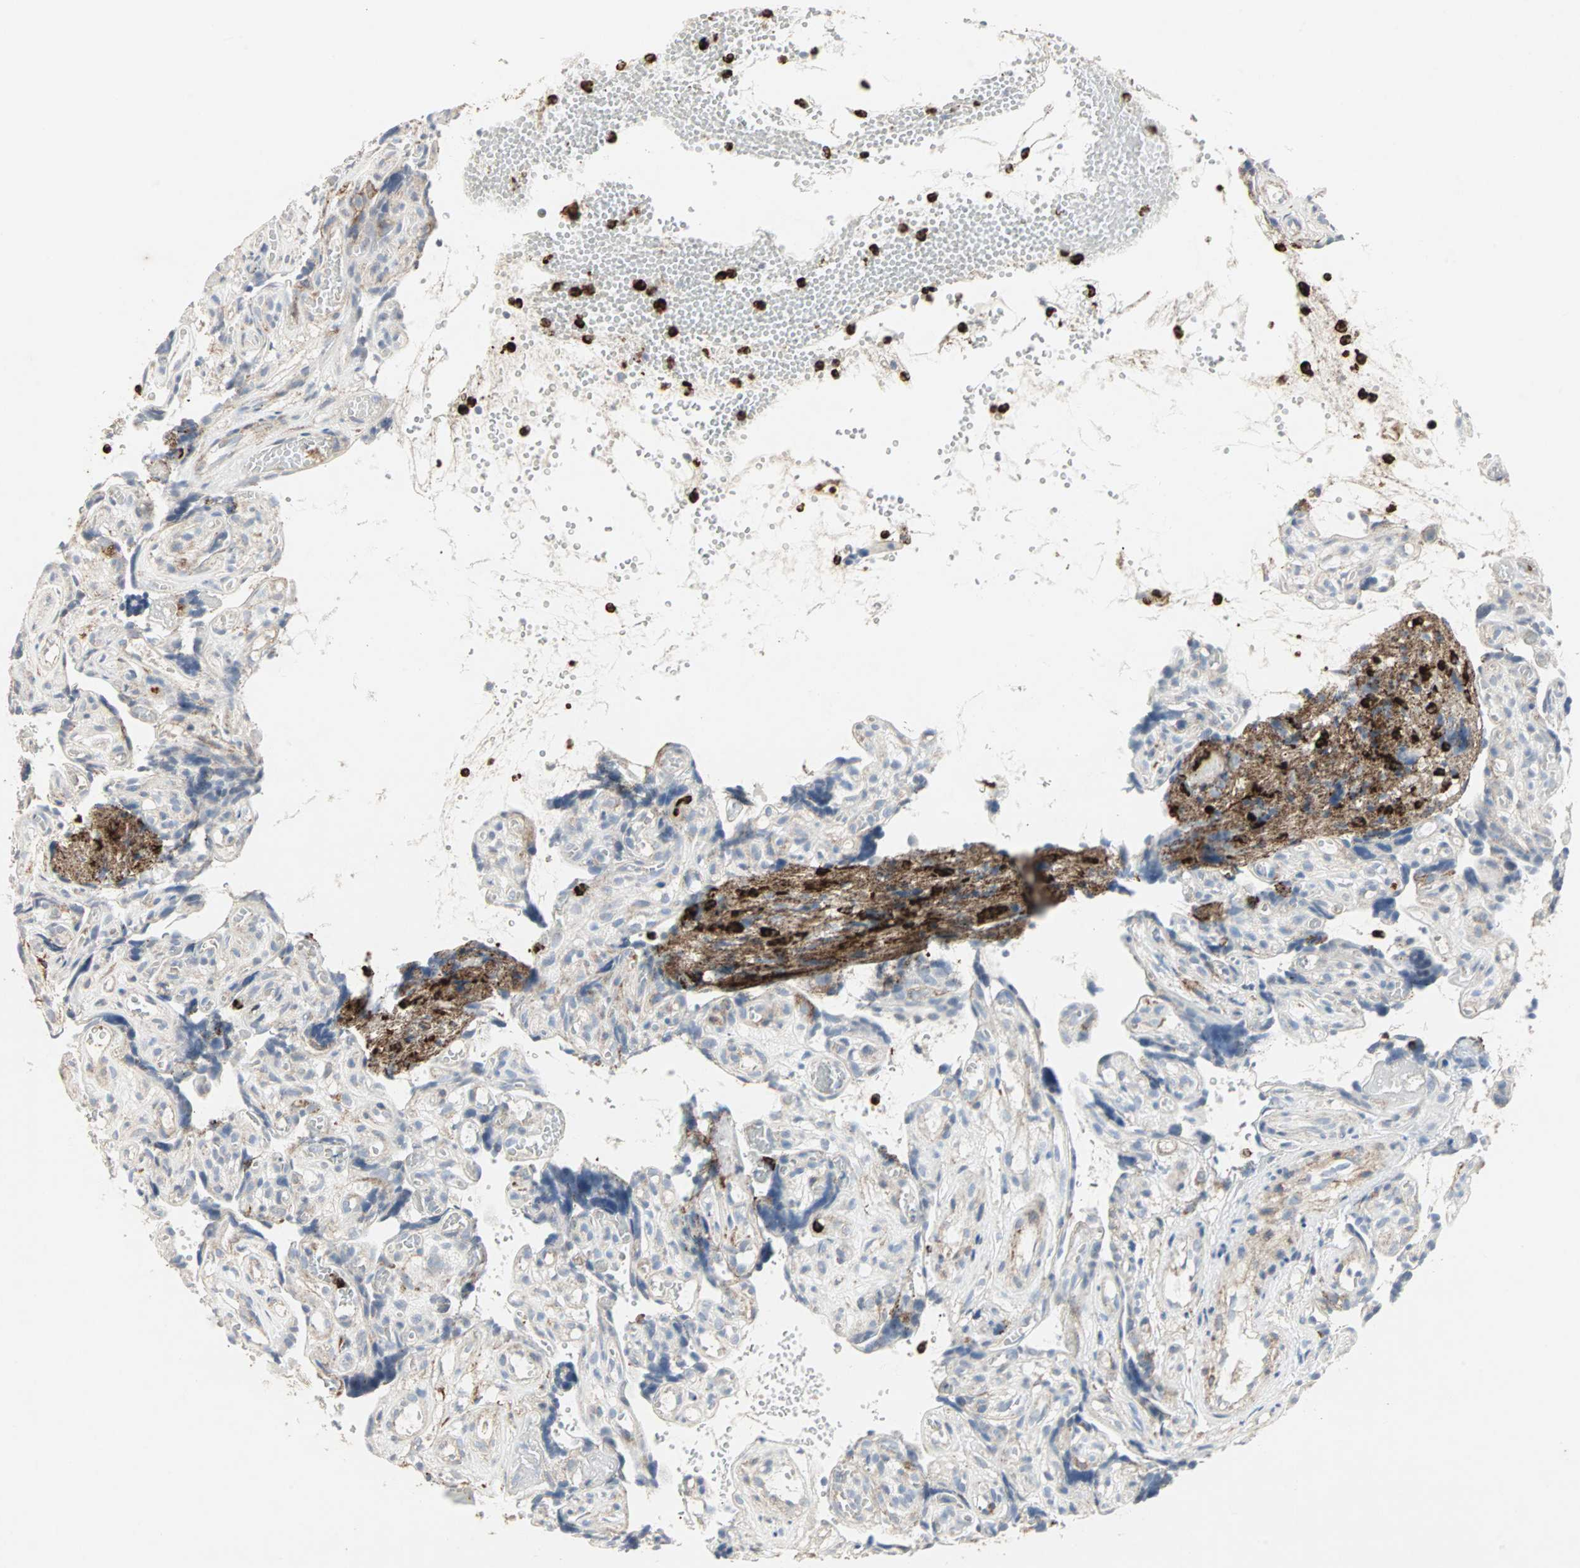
{"staining": {"intensity": "moderate", "quantity": ">75%", "location": "cytoplasmic/membranous"}, "tissue": "placenta", "cell_type": "Decidual cells", "image_type": "normal", "snomed": [{"axis": "morphology", "description": "Normal tissue, NOS"}, {"axis": "topography", "description": "Placenta"}], "caption": "IHC staining of unremarkable placenta, which demonstrates medium levels of moderate cytoplasmic/membranous staining in approximately >75% of decidual cells indicating moderate cytoplasmic/membranous protein staining. The staining was performed using DAB (brown) for protein detection and nuclei were counterstained in hematoxylin (blue).", "gene": "CEACAM6", "patient": {"sex": "female", "age": 30}}